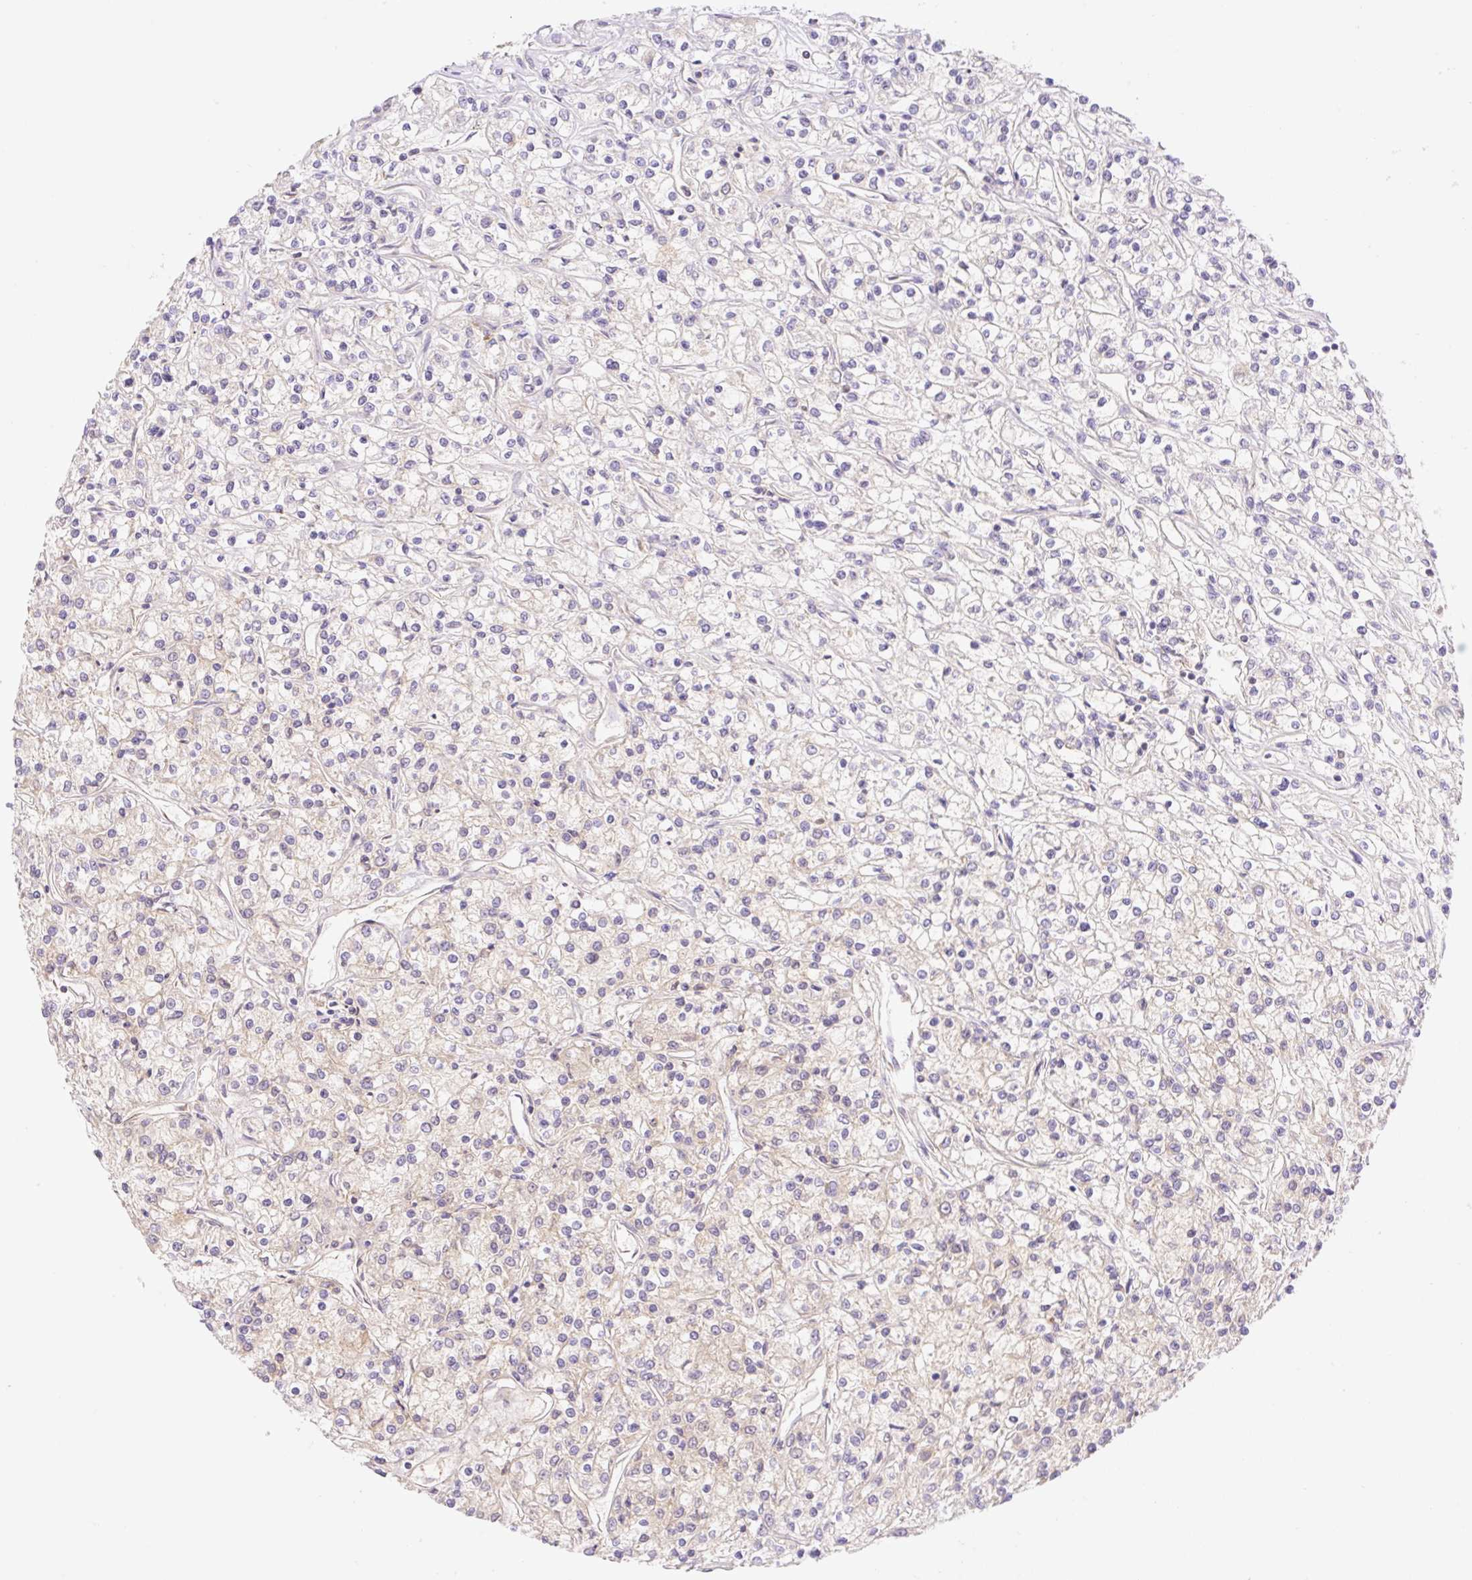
{"staining": {"intensity": "negative", "quantity": "none", "location": "none"}, "tissue": "renal cancer", "cell_type": "Tumor cells", "image_type": "cancer", "snomed": [{"axis": "morphology", "description": "Adenocarcinoma, NOS"}, {"axis": "topography", "description": "Kidney"}], "caption": "A histopathology image of renal cancer stained for a protein demonstrates no brown staining in tumor cells.", "gene": "DENND5A", "patient": {"sex": "female", "age": 59}}